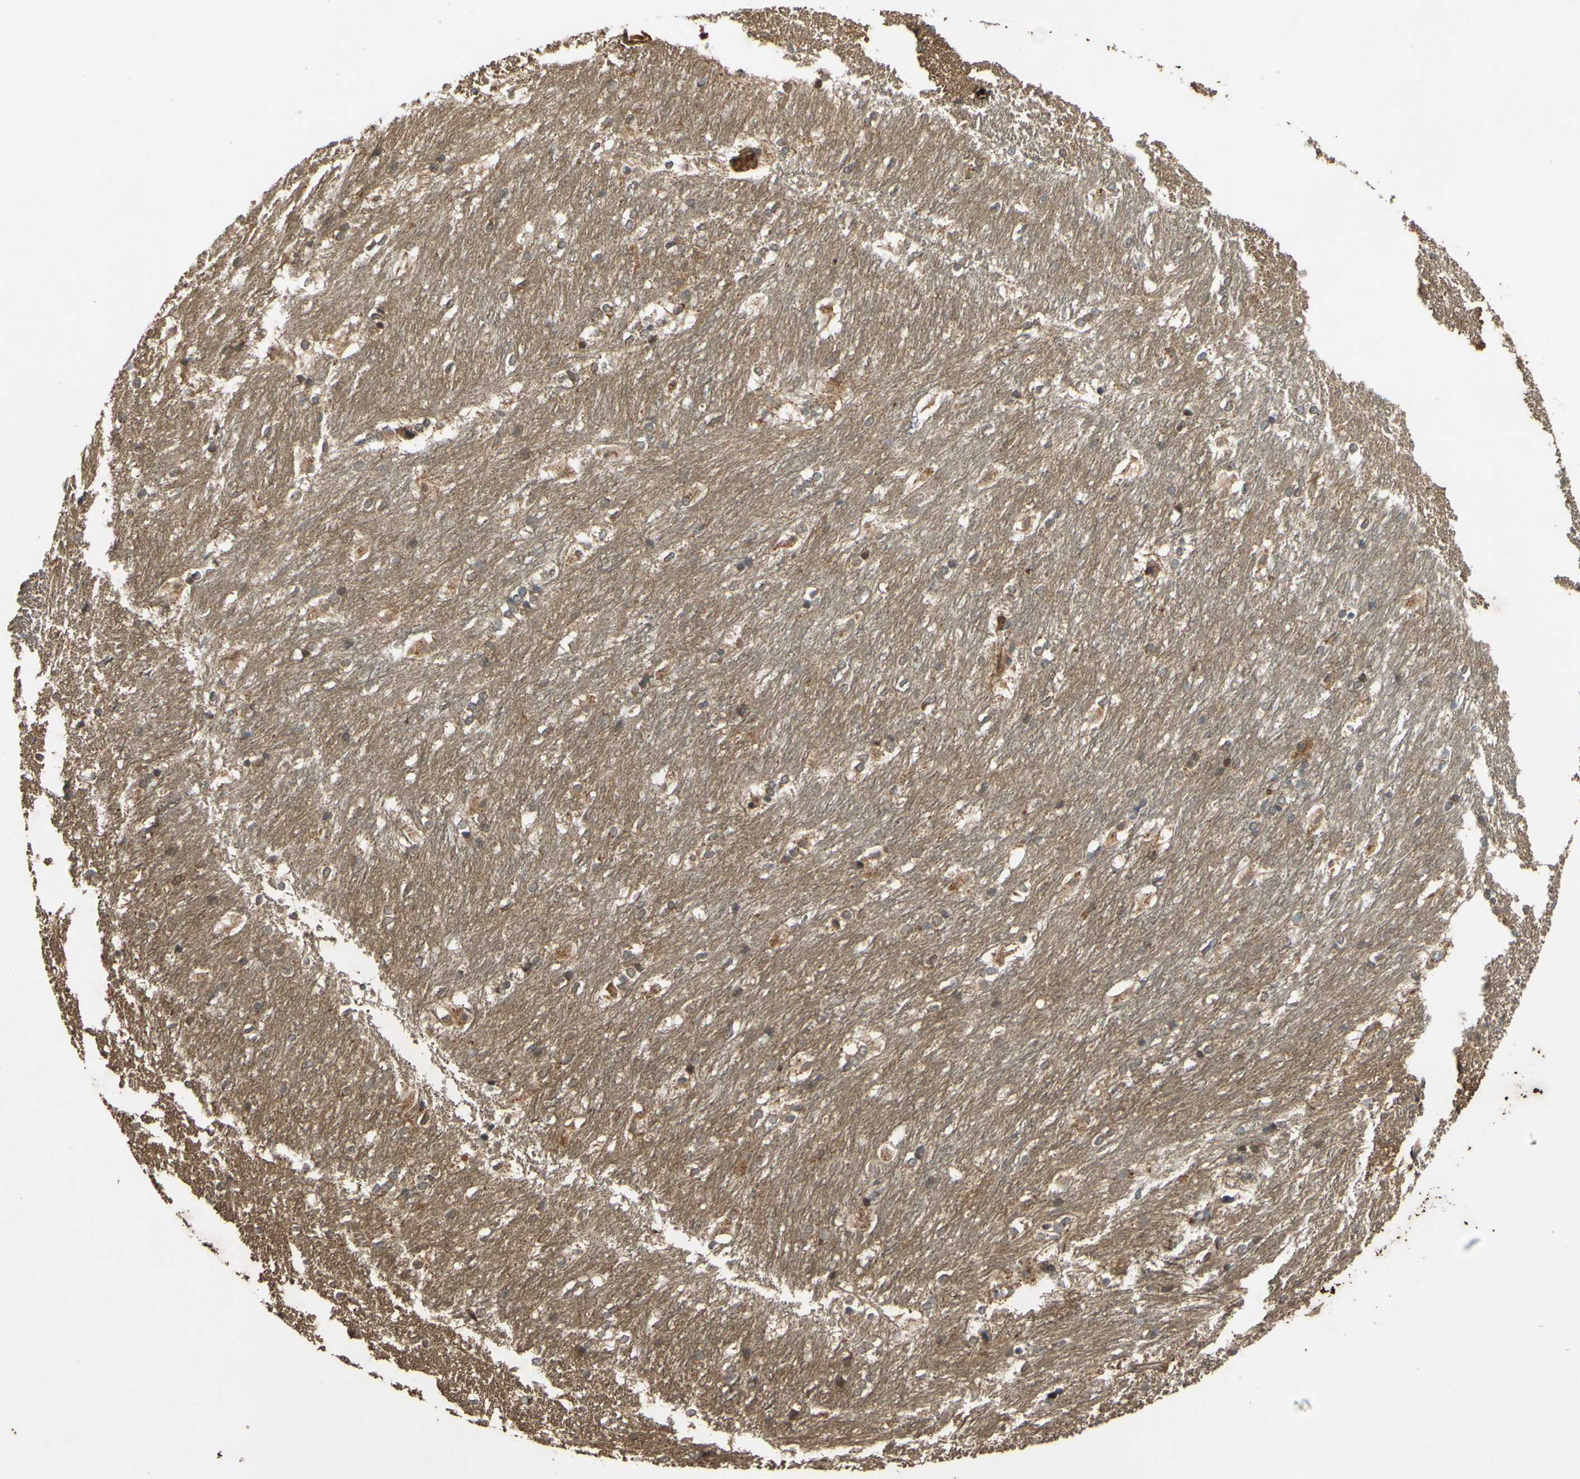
{"staining": {"intensity": "moderate", "quantity": "<25%", "location": "cytoplasmic/membranous"}, "tissue": "caudate", "cell_type": "Glial cells", "image_type": "normal", "snomed": [{"axis": "morphology", "description": "Normal tissue, NOS"}, {"axis": "topography", "description": "Lateral ventricle wall"}], "caption": "This image demonstrates immunohistochemistry (IHC) staining of benign human caudate, with low moderate cytoplasmic/membranous expression in about <25% of glial cells.", "gene": "PARD6A", "patient": {"sex": "female", "age": 19}}